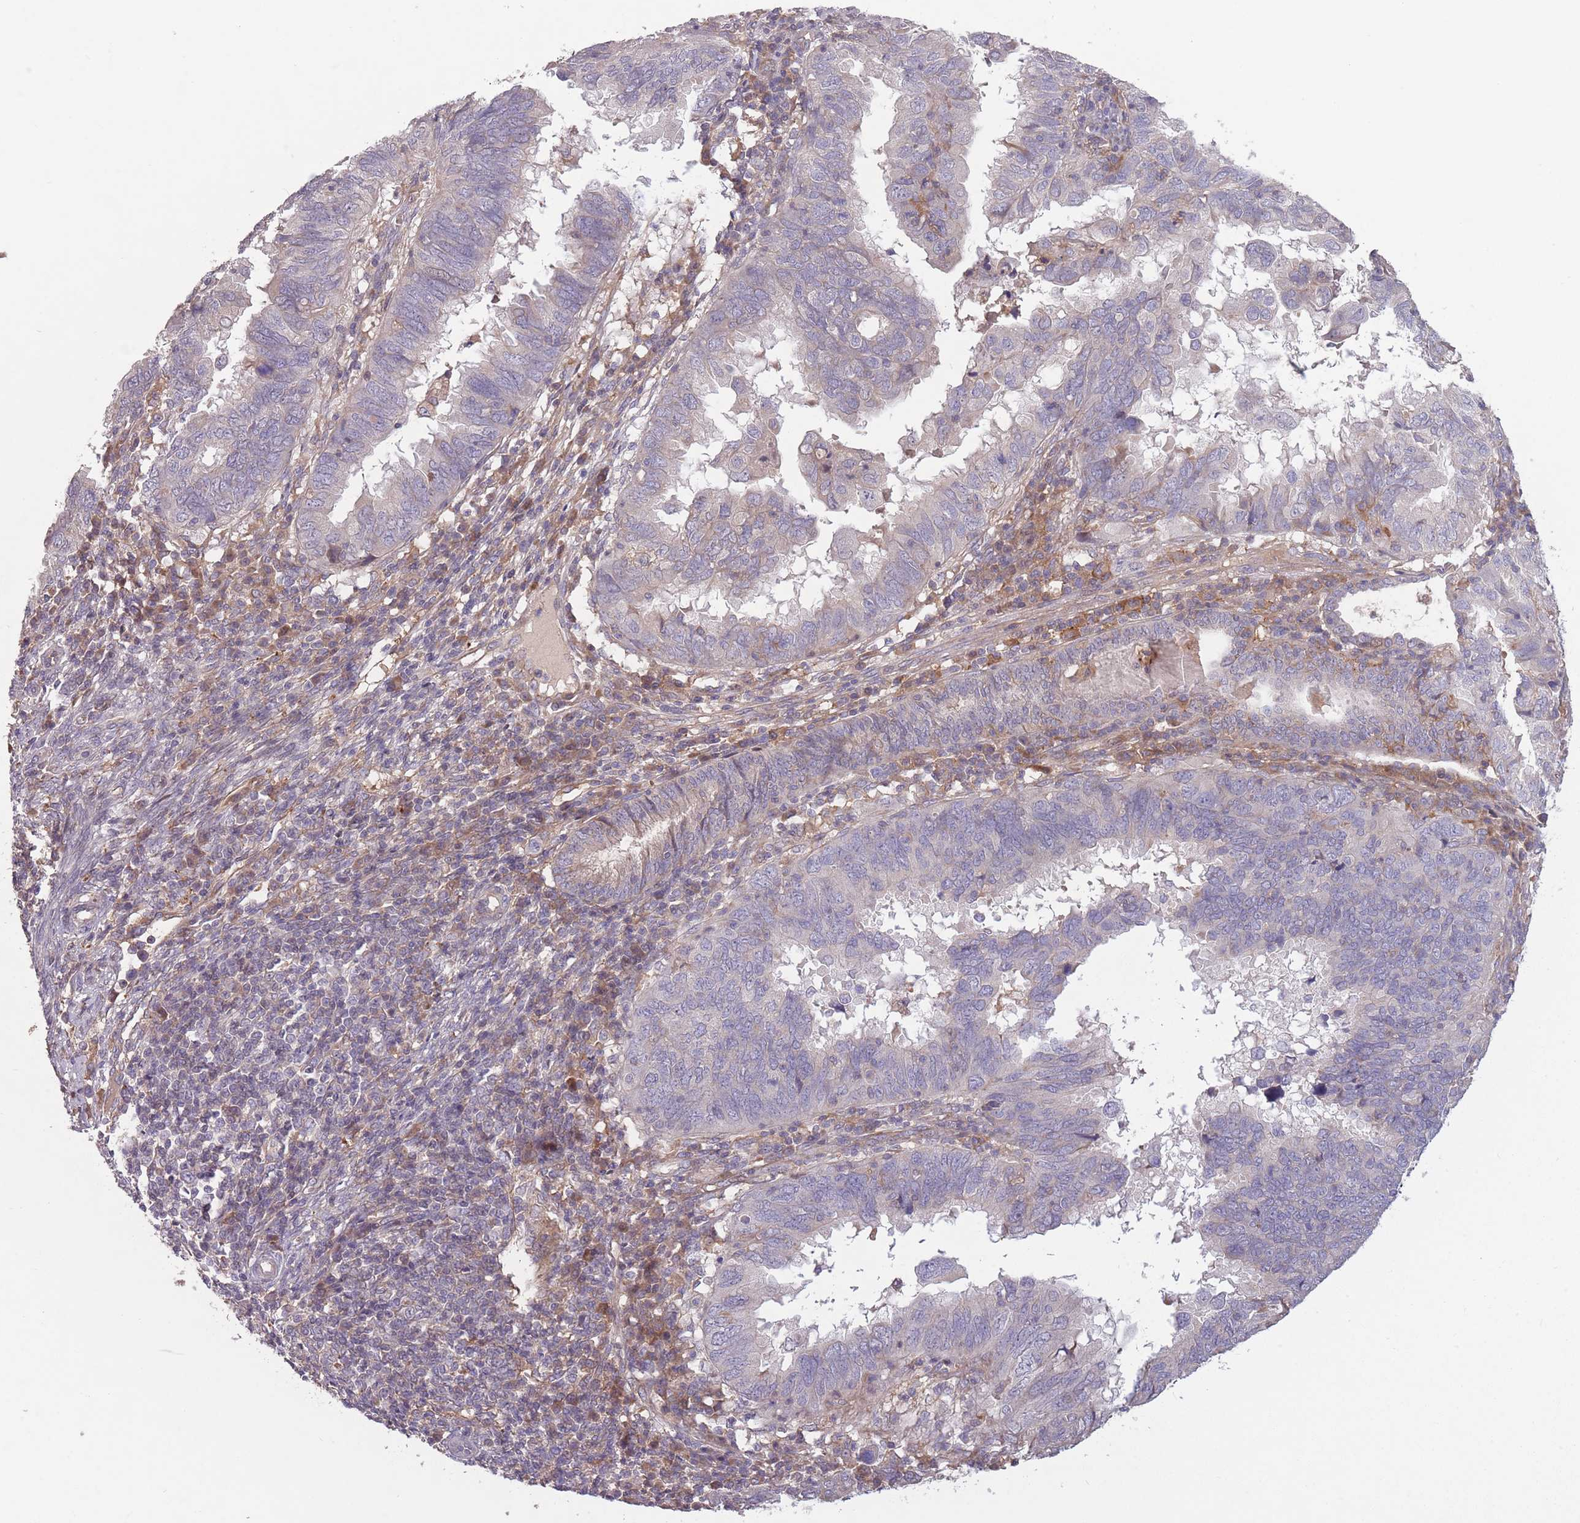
{"staining": {"intensity": "negative", "quantity": "none", "location": "none"}, "tissue": "endometrial cancer", "cell_type": "Tumor cells", "image_type": "cancer", "snomed": [{"axis": "morphology", "description": "Adenocarcinoma, NOS"}, {"axis": "topography", "description": "Uterus"}], "caption": "Human endometrial cancer stained for a protein using immunohistochemistry (IHC) shows no expression in tumor cells.", "gene": "OR2V2", "patient": {"sex": "female", "age": 77}}